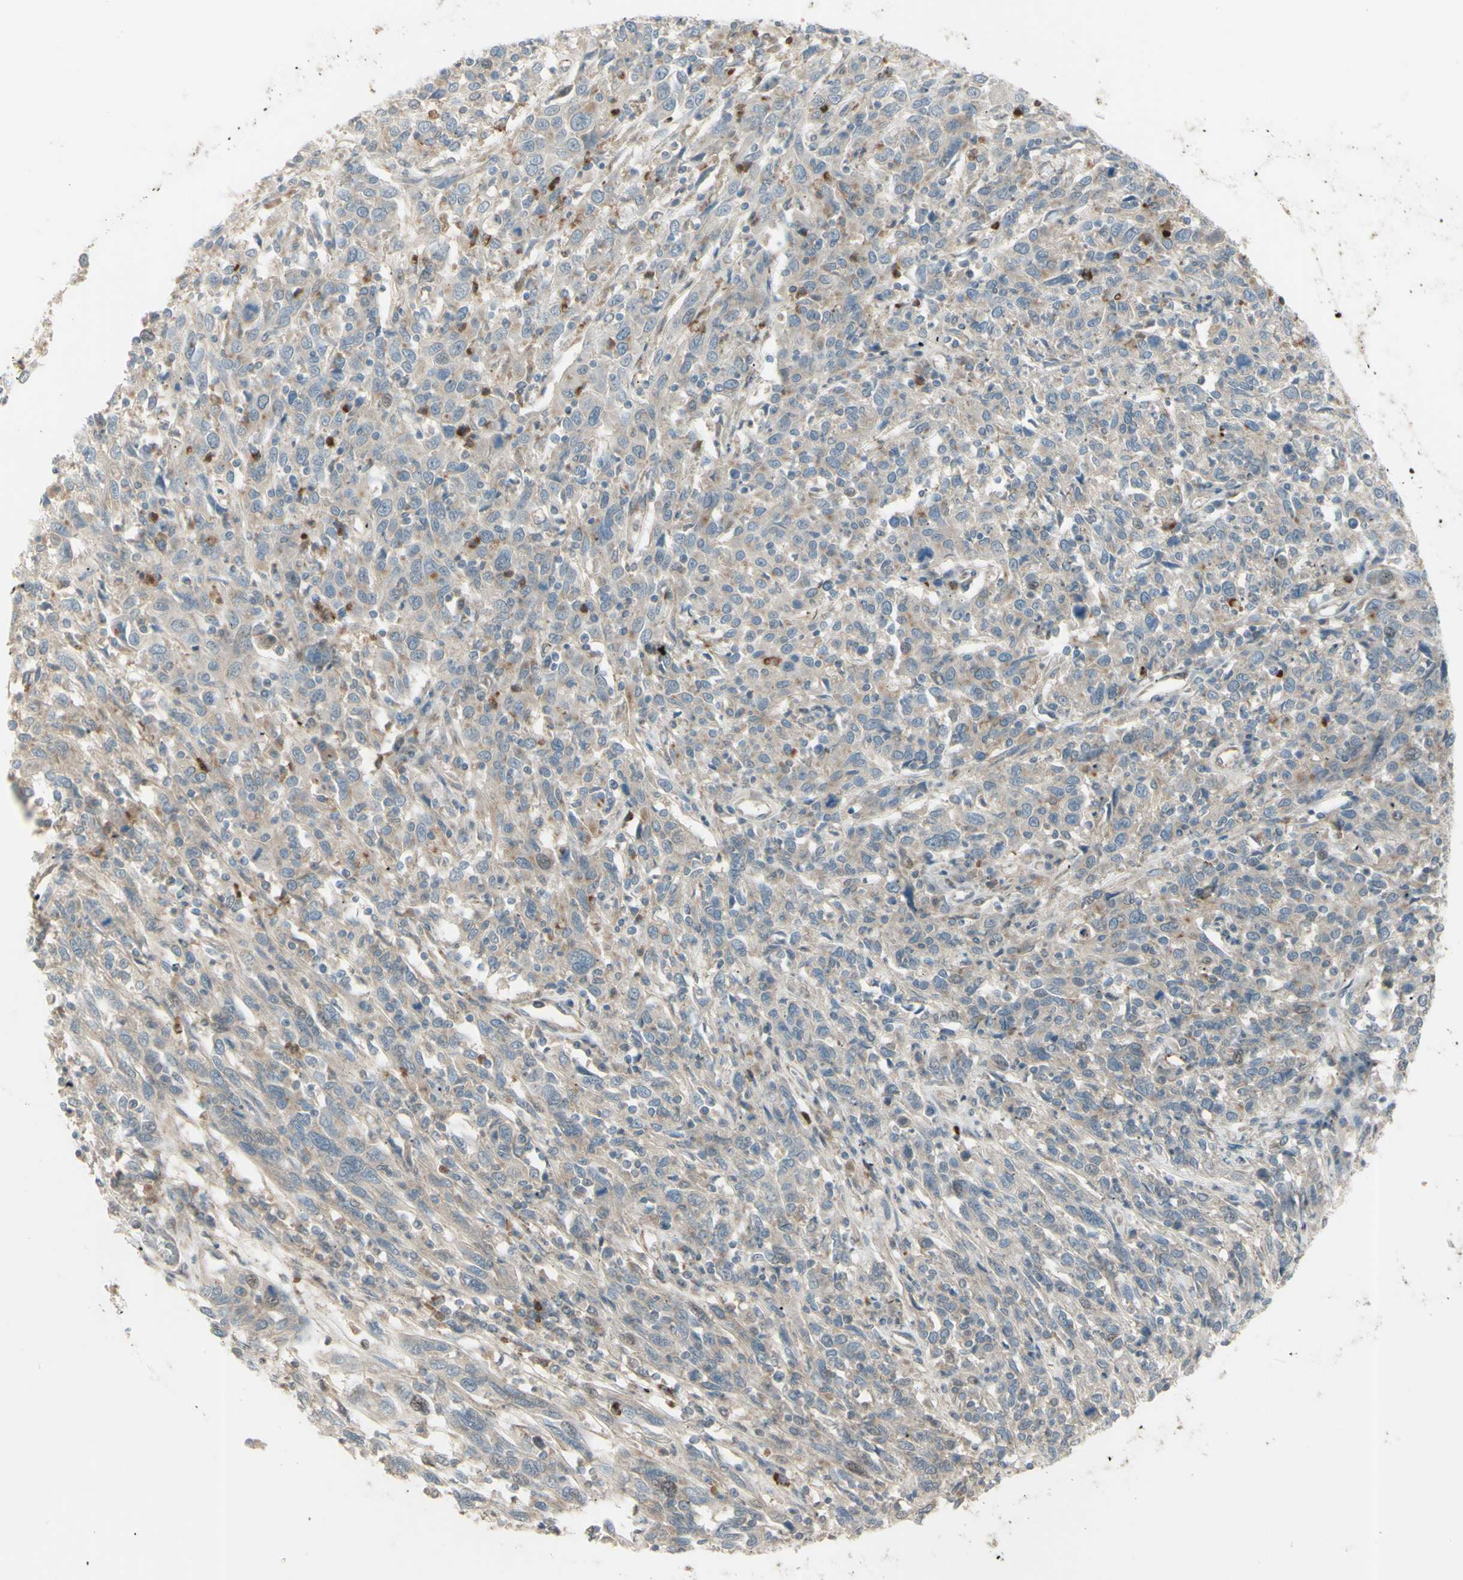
{"staining": {"intensity": "weak", "quantity": ">75%", "location": "cytoplasmic/membranous"}, "tissue": "cervical cancer", "cell_type": "Tumor cells", "image_type": "cancer", "snomed": [{"axis": "morphology", "description": "Squamous cell carcinoma, NOS"}, {"axis": "topography", "description": "Cervix"}], "caption": "A brown stain shows weak cytoplasmic/membranous expression of a protein in cervical cancer tumor cells.", "gene": "LMTK2", "patient": {"sex": "female", "age": 46}}